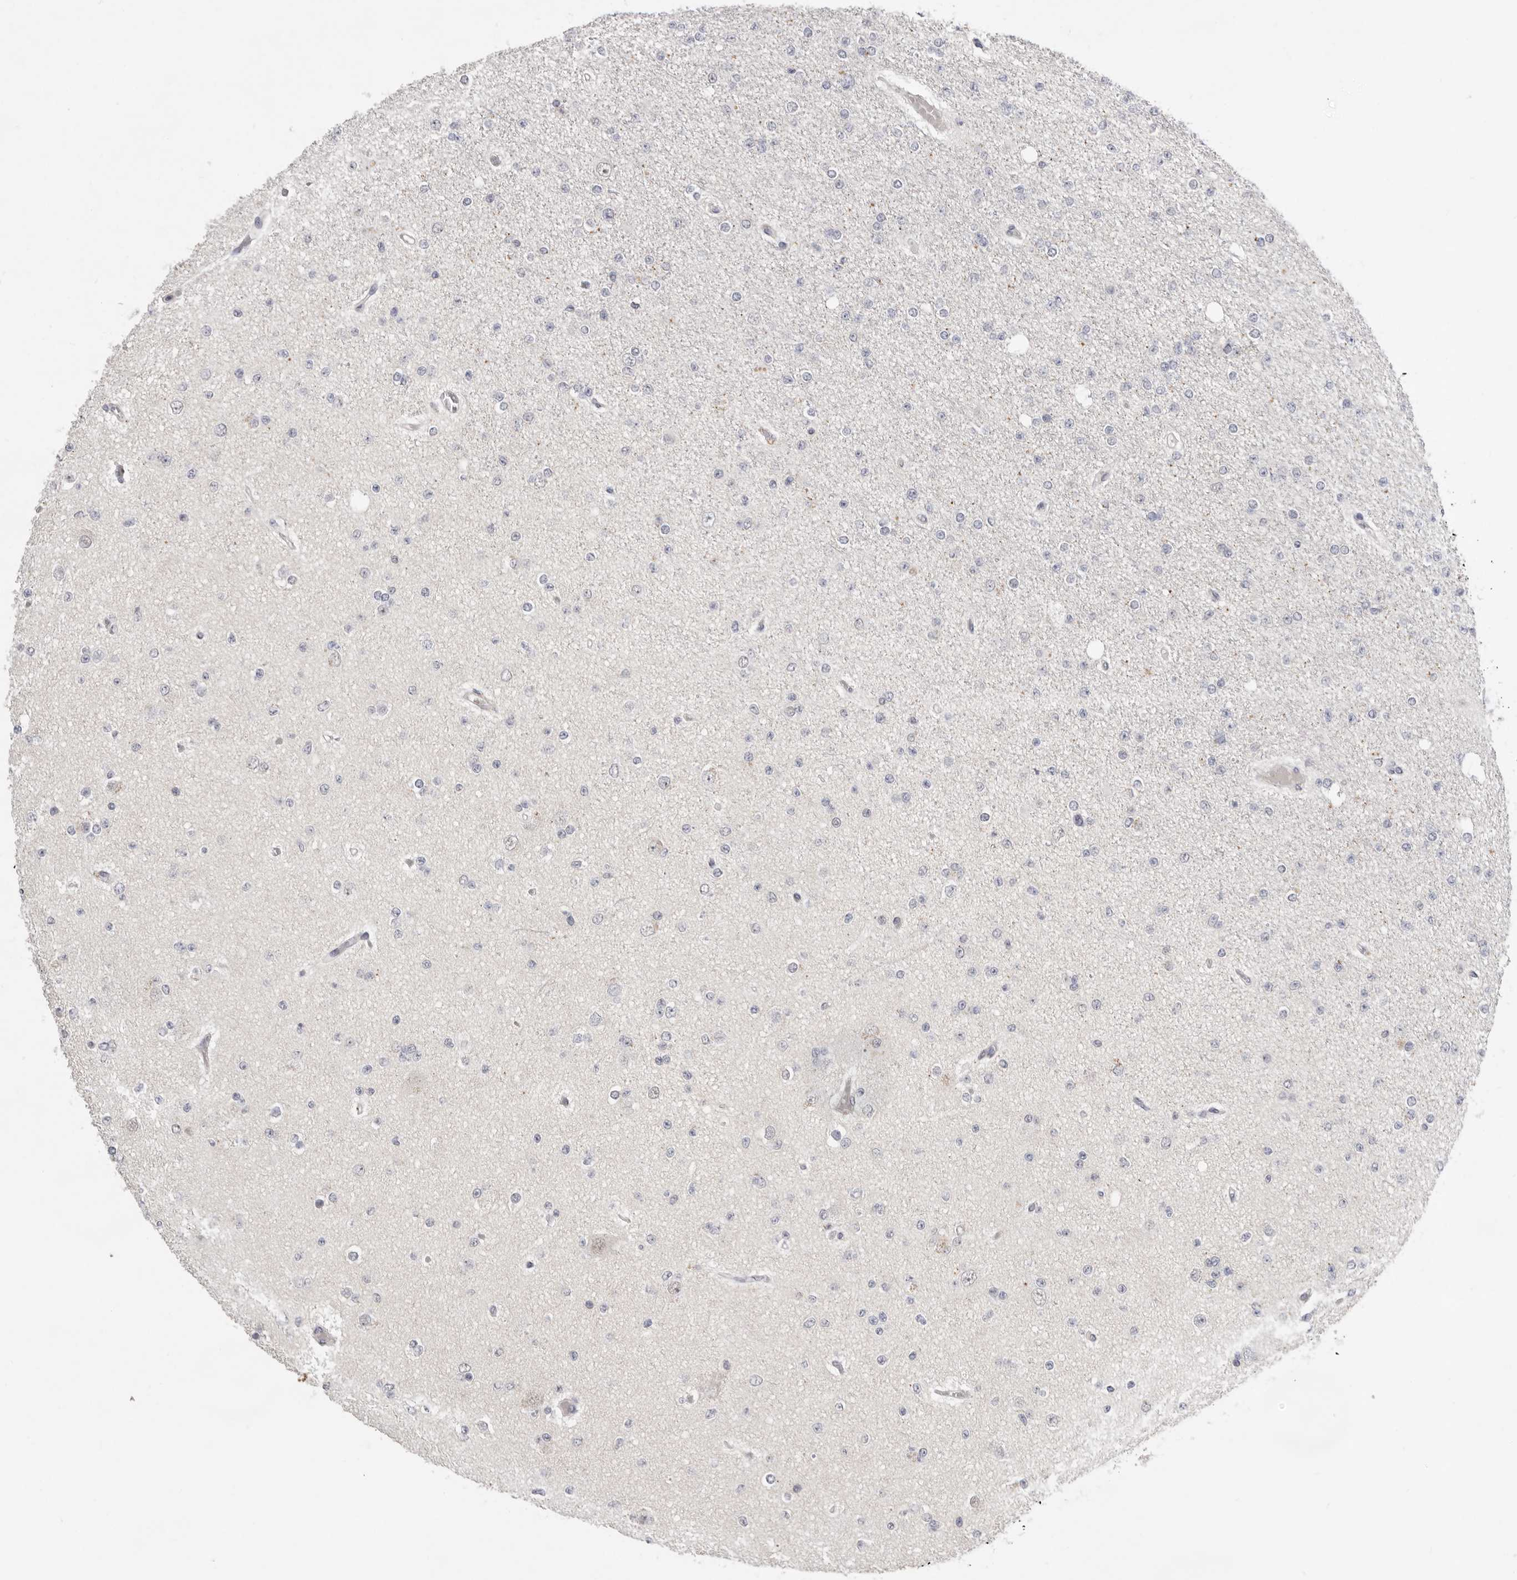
{"staining": {"intensity": "negative", "quantity": "none", "location": "none"}, "tissue": "glioma", "cell_type": "Tumor cells", "image_type": "cancer", "snomed": [{"axis": "morphology", "description": "Glioma, malignant, Low grade"}, {"axis": "topography", "description": "Brain"}], "caption": "Glioma stained for a protein using immunohistochemistry (IHC) displays no staining tumor cells.", "gene": "BRCA2", "patient": {"sex": "female", "age": 22}}